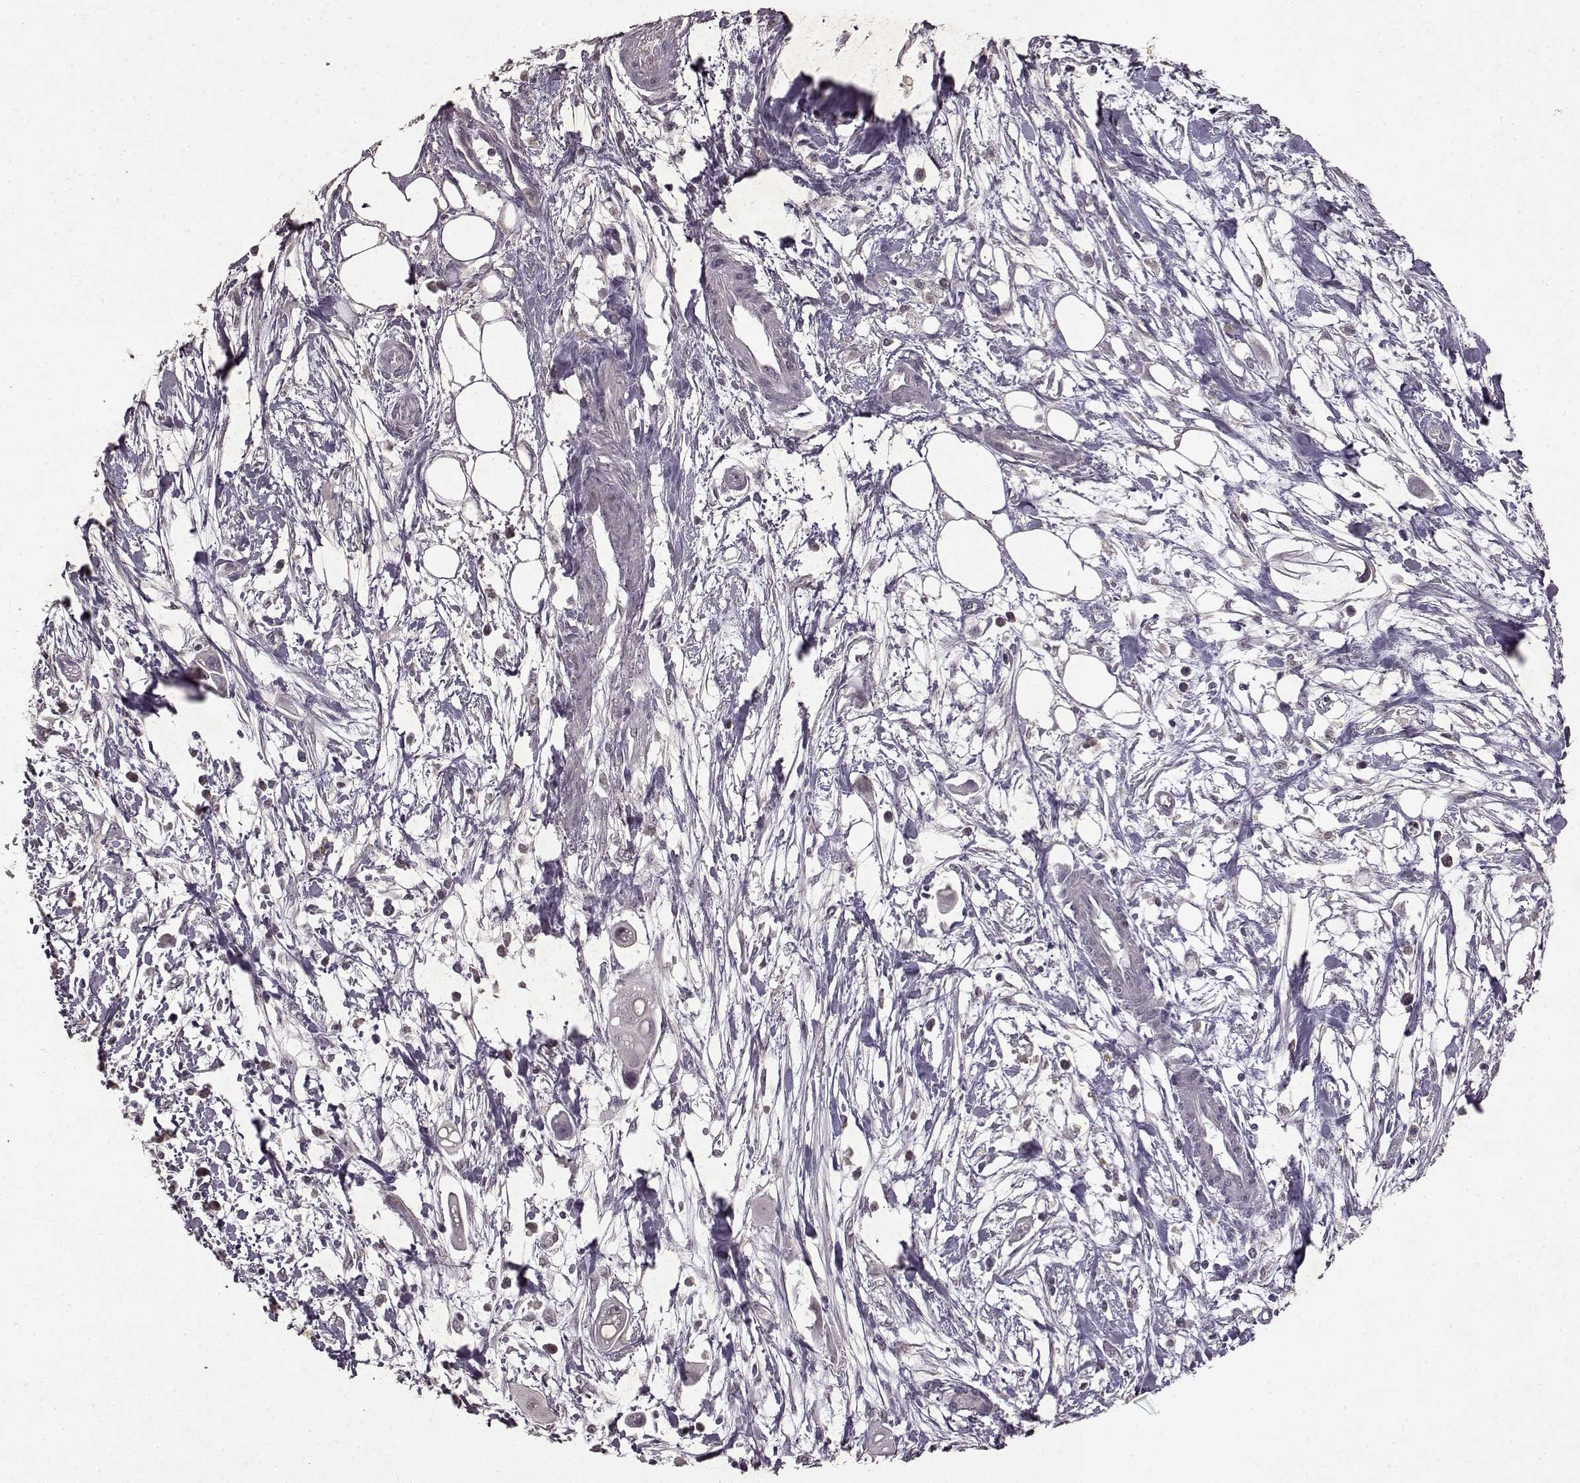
{"staining": {"intensity": "negative", "quantity": "none", "location": "none"}, "tissue": "pancreatic cancer", "cell_type": "Tumor cells", "image_type": "cancer", "snomed": [{"axis": "morphology", "description": "Adenocarcinoma, NOS"}, {"axis": "topography", "description": "Pancreas"}], "caption": "Tumor cells show no significant protein staining in pancreatic cancer (adenocarcinoma).", "gene": "LHB", "patient": {"sex": "male", "age": 50}}